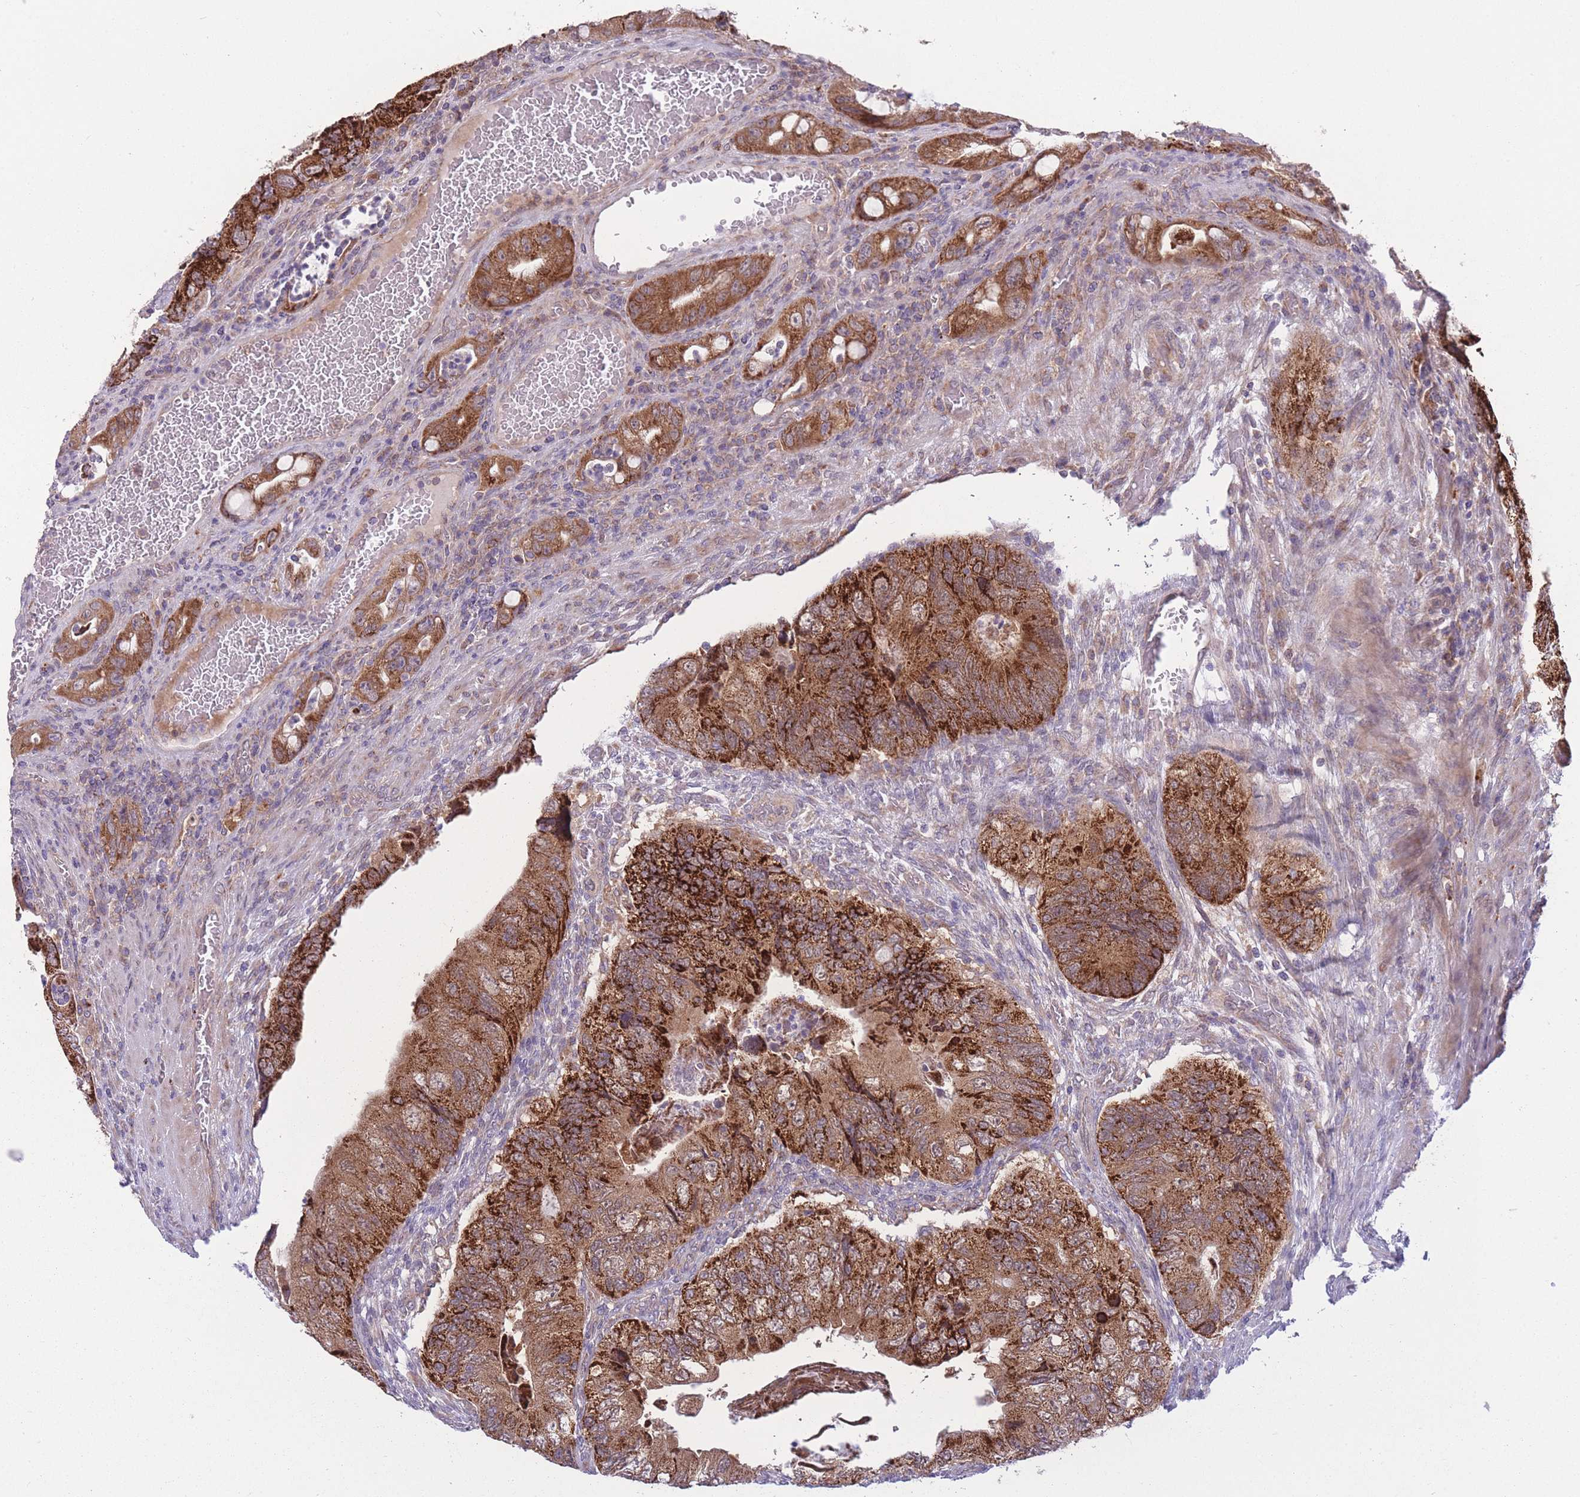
{"staining": {"intensity": "strong", "quantity": ">75%", "location": "cytoplasmic/membranous"}, "tissue": "colorectal cancer", "cell_type": "Tumor cells", "image_type": "cancer", "snomed": [{"axis": "morphology", "description": "Adenocarcinoma, NOS"}, {"axis": "topography", "description": "Rectum"}], "caption": "This histopathology image displays immunohistochemistry staining of human adenocarcinoma (colorectal), with high strong cytoplasmic/membranous staining in approximately >75% of tumor cells.", "gene": "CCT6B", "patient": {"sex": "male", "age": 63}}